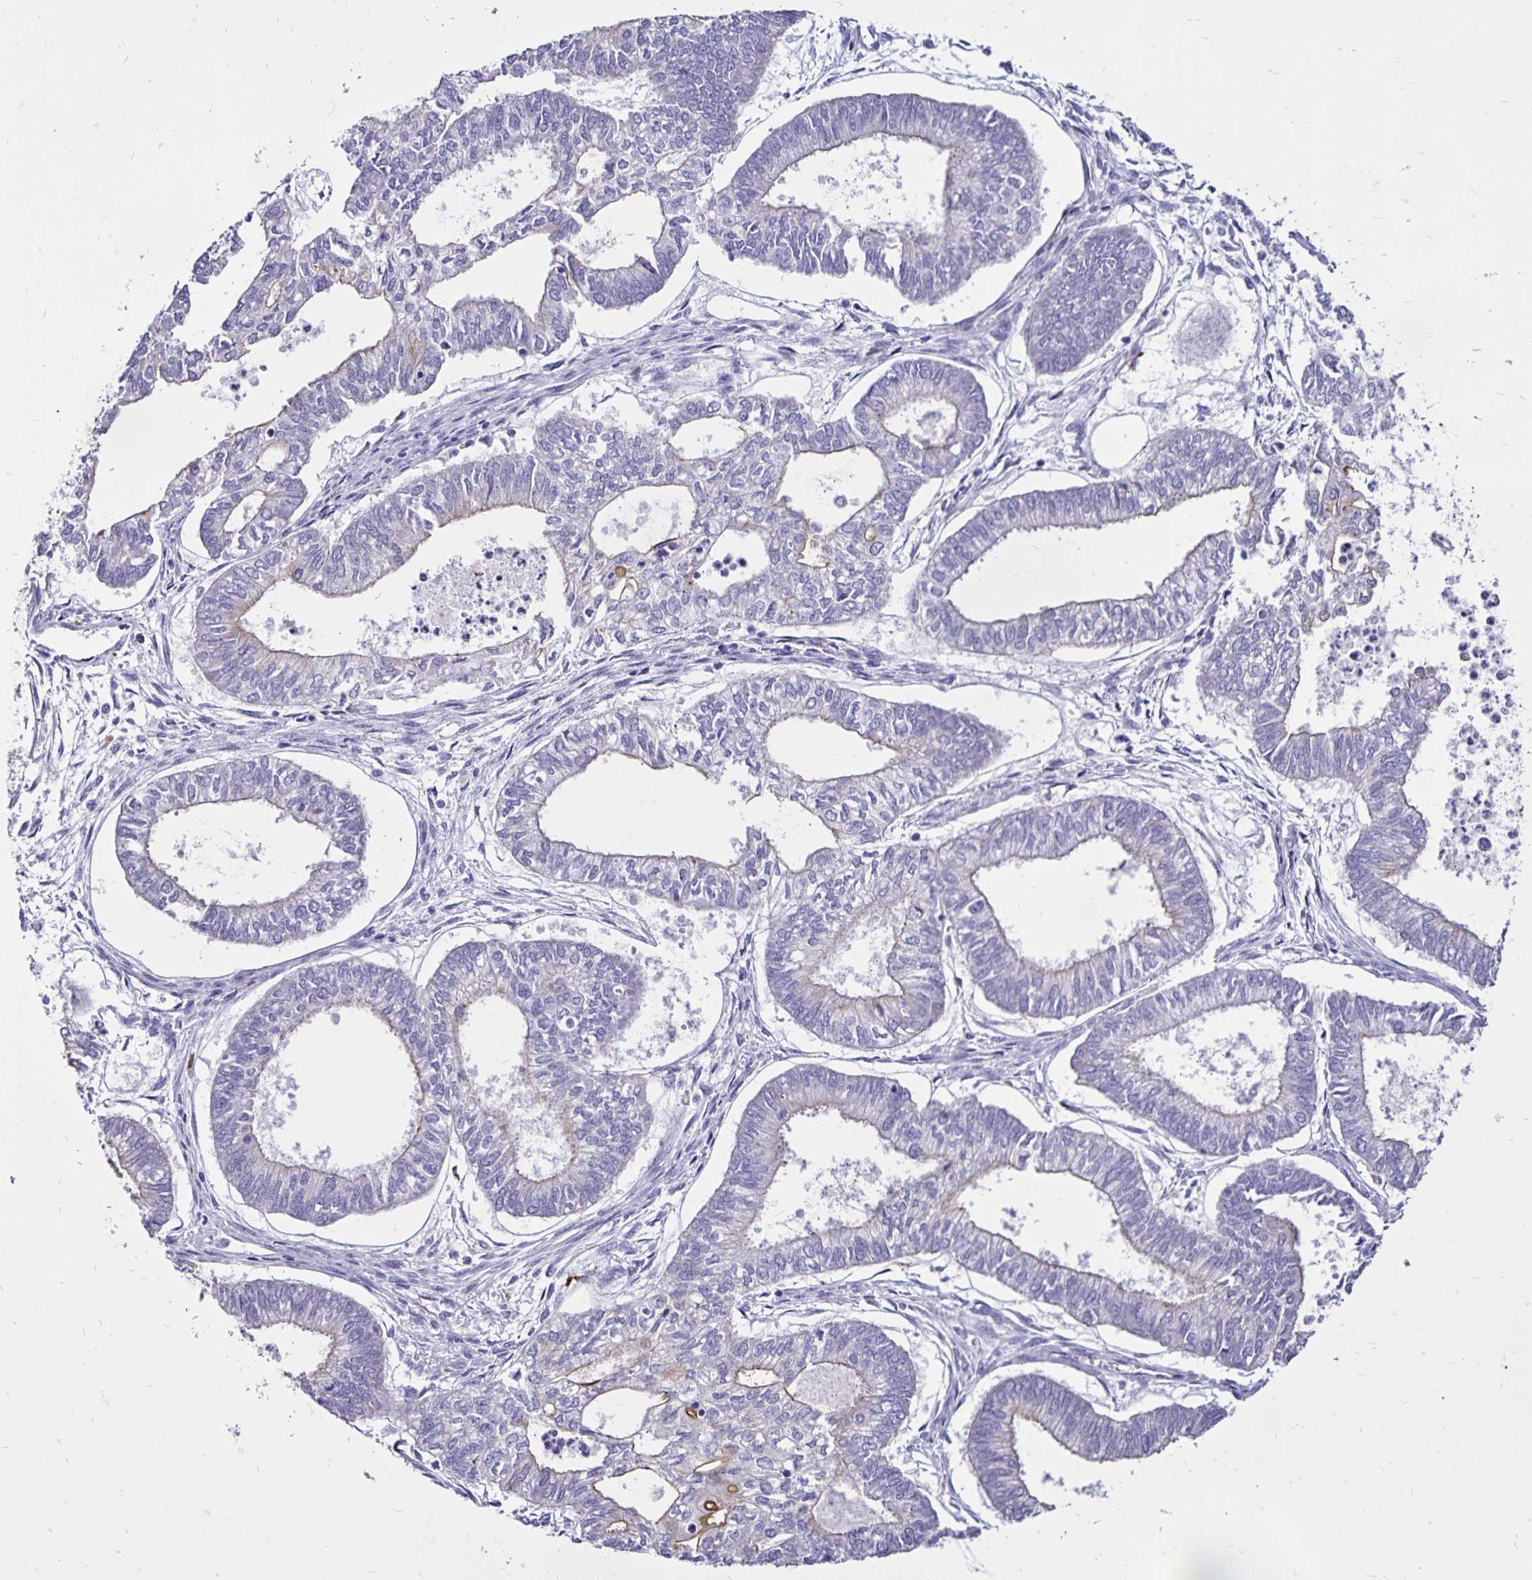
{"staining": {"intensity": "weak", "quantity": "<25%", "location": "cytoplasmic/membranous"}, "tissue": "ovarian cancer", "cell_type": "Tumor cells", "image_type": "cancer", "snomed": [{"axis": "morphology", "description": "Carcinoma, endometroid"}, {"axis": "topography", "description": "Ovary"}], "caption": "Tumor cells show no significant positivity in ovarian cancer (endometroid carcinoma). (Stains: DAB (3,3'-diaminobenzidine) immunohistochemistry (IHC) with hematoxylin counter stain, Microscopy: brightfield microscopy at high magnification).", "gene": "EVPL", "patient": {"sex": "female", "age": 64}}